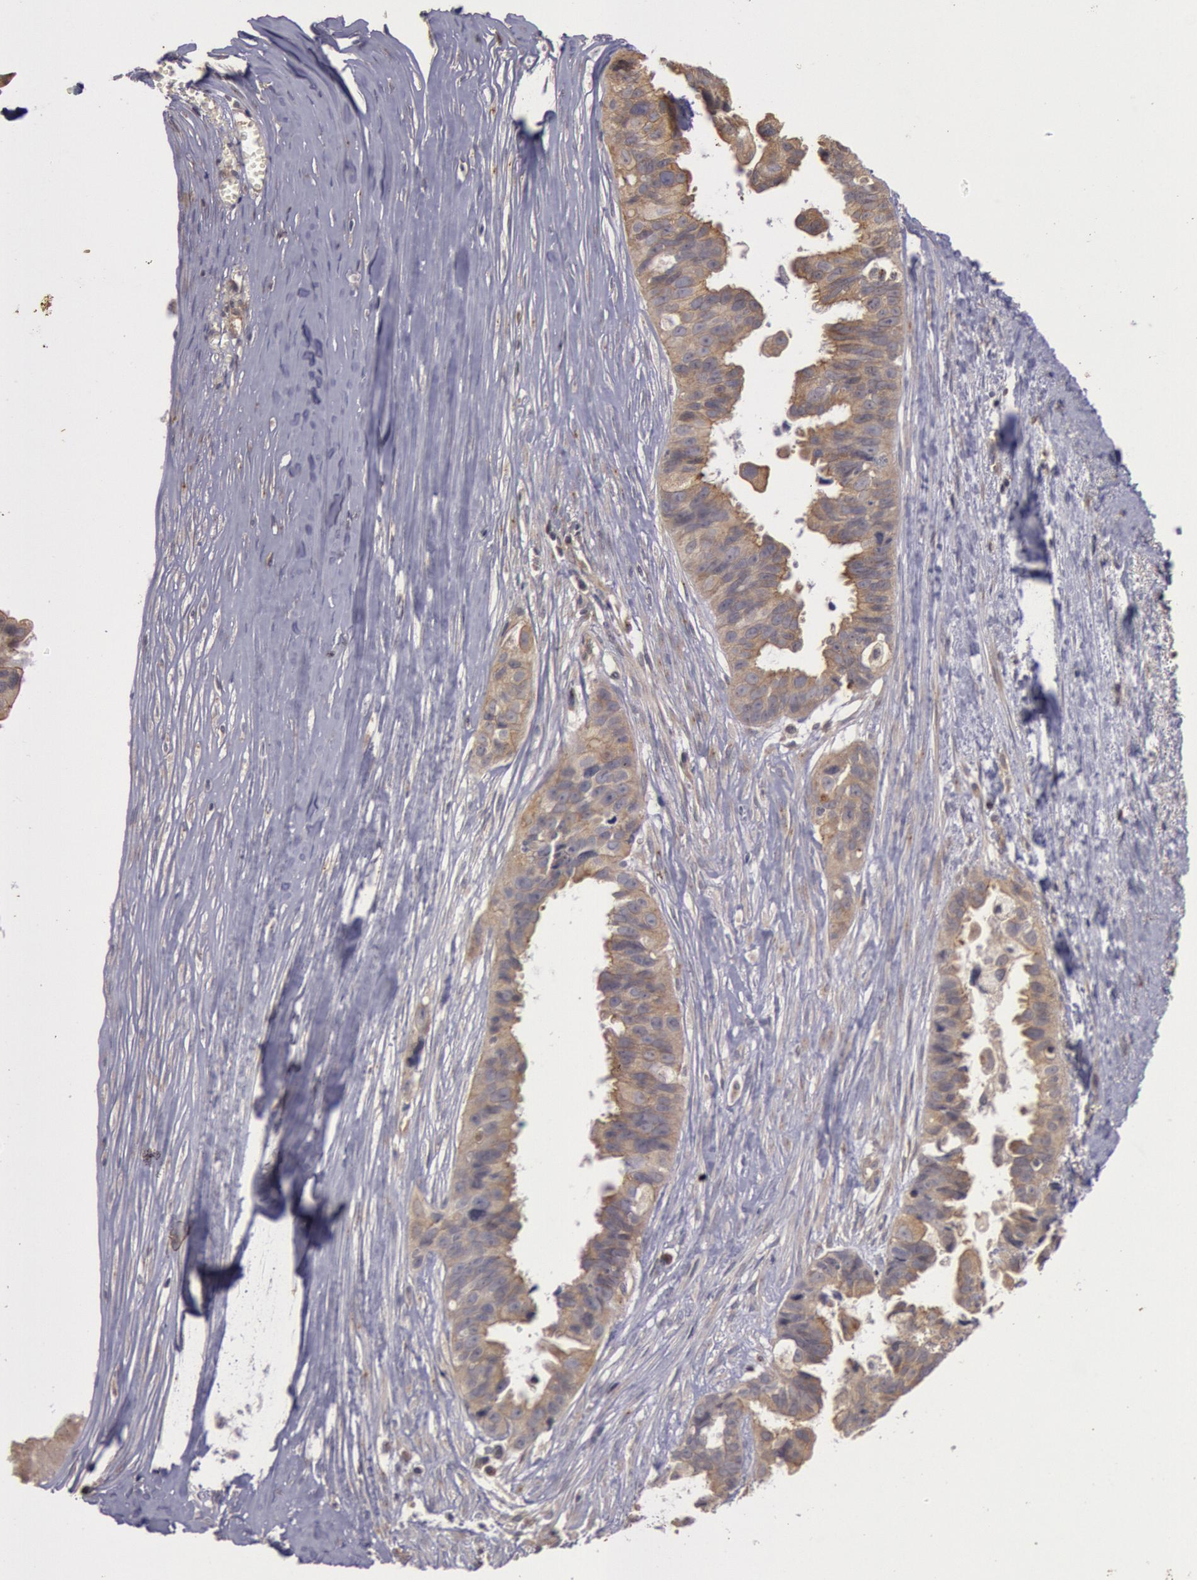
{"staining": {"intensity": "moderate", "quantity": ">75%", "location": "cytoplasmic/membranous"}, "tissue": "ovarian cancer", "cell_type": "Tumor cells", "image_type": "cancer", "snomed": [{"axis": "morphology", "description": "Carcinoma, endometroid"}, {"axis": "topography", "description": "Ovary"}], "caption": "Protein staining of endometroid carcinoma (ovarian) tissue exhibits moderate cytoplasmic/membranous expression in approximately >75% of tumor cells.", "gene": "PLA2G6", "patient": {"sex": "female", "age": 85}}